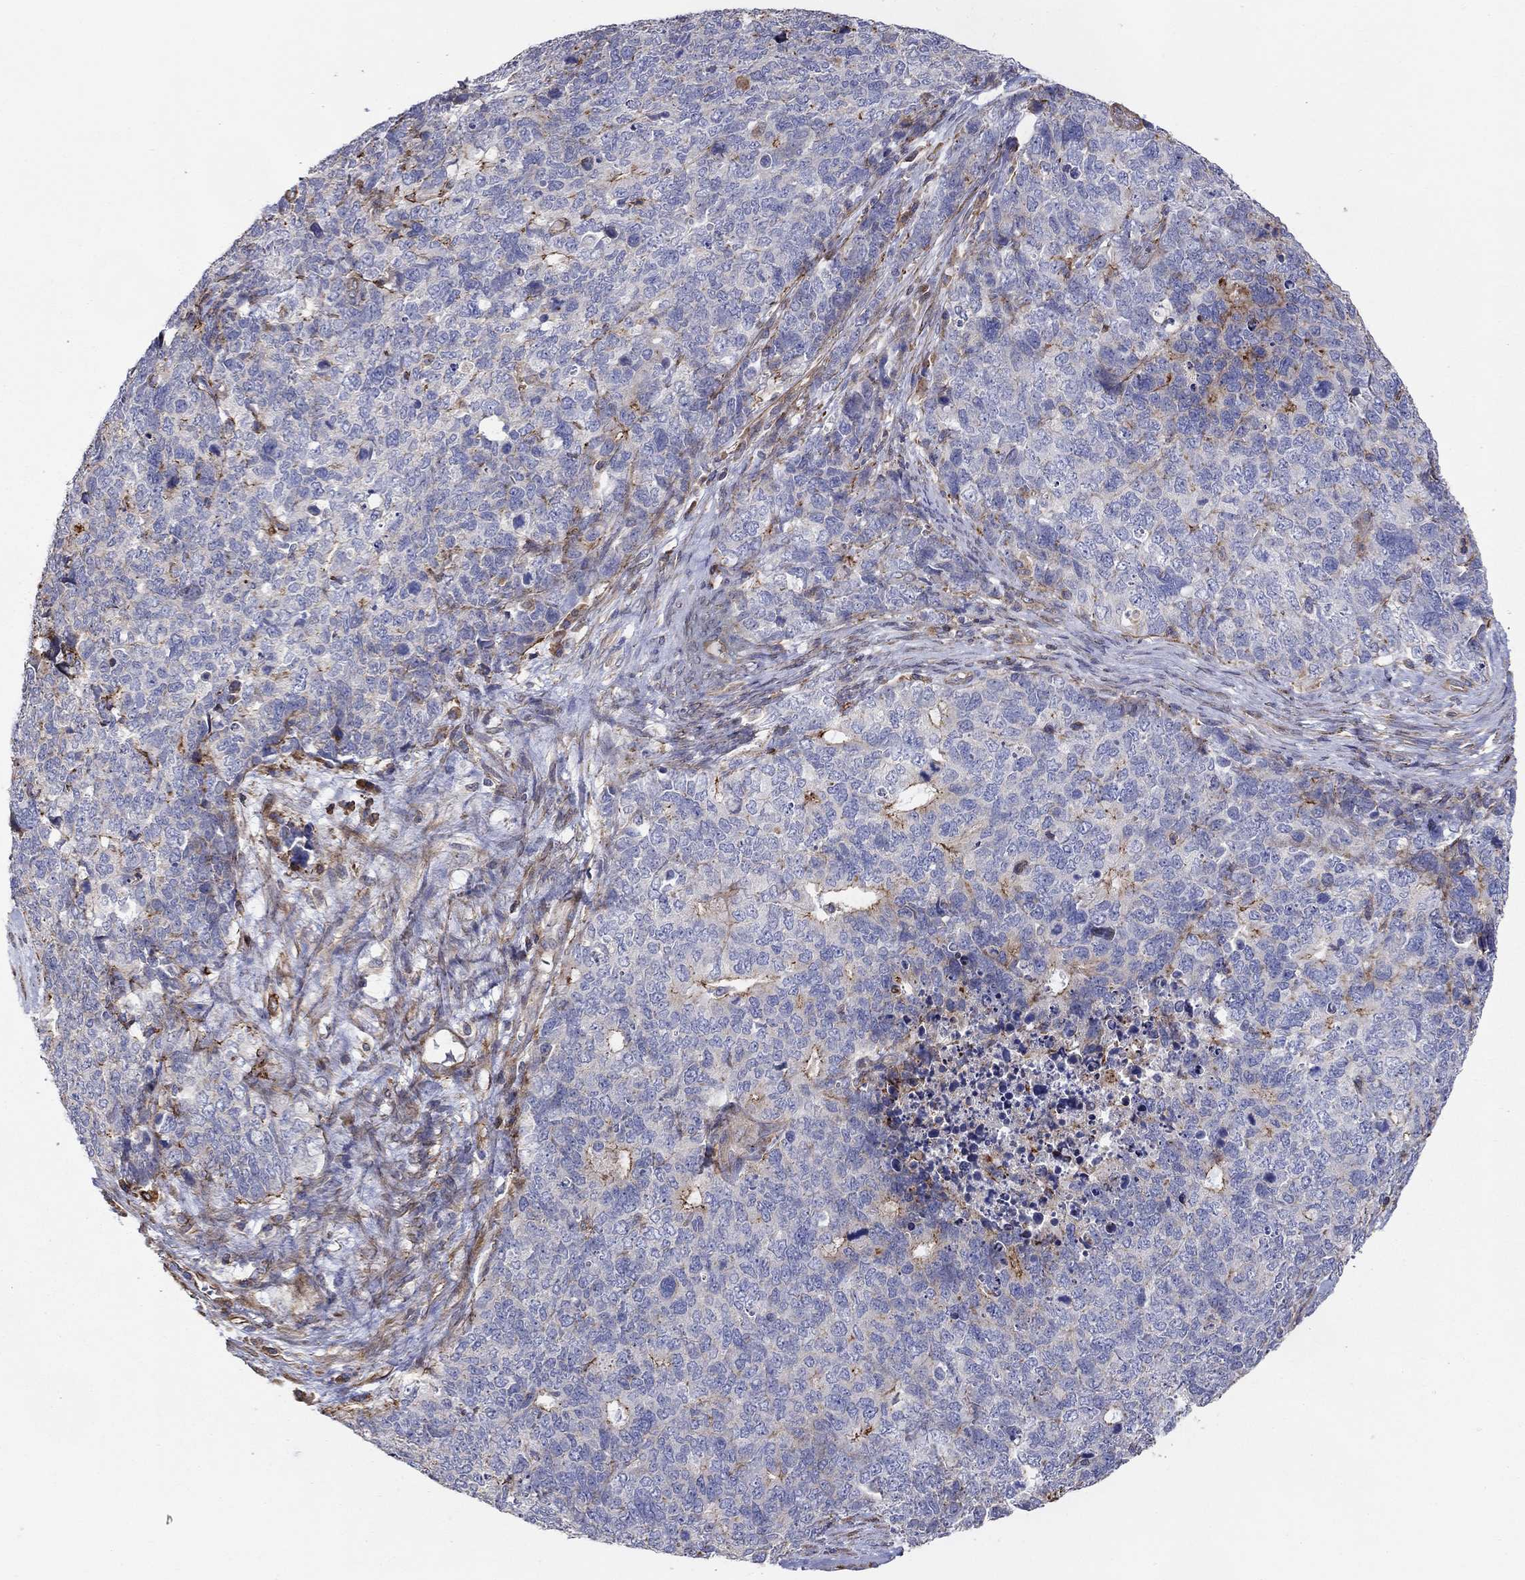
{"staining": {"intensity": "strong", "quantity": "<25%", "location": "cytoplasmic/membranous"}, "tissue": "cervical cancer", "cell_type": "Tumor cells", "image_type": "cancer", "snomed": [{"axis": "morphology", "description": "Squamous cell carcinoma, NOS"}, {"axis": "topography", "description": "Cervix"}], "caption": "Approximately <25% of tumor cells in cervical cancer reveal strong cytoplasmic/membranous protein expression as visualized by brown immunohistochemical staining.", "gene": "NPHP1", "patient": {"sex": "female", "age": 63}}